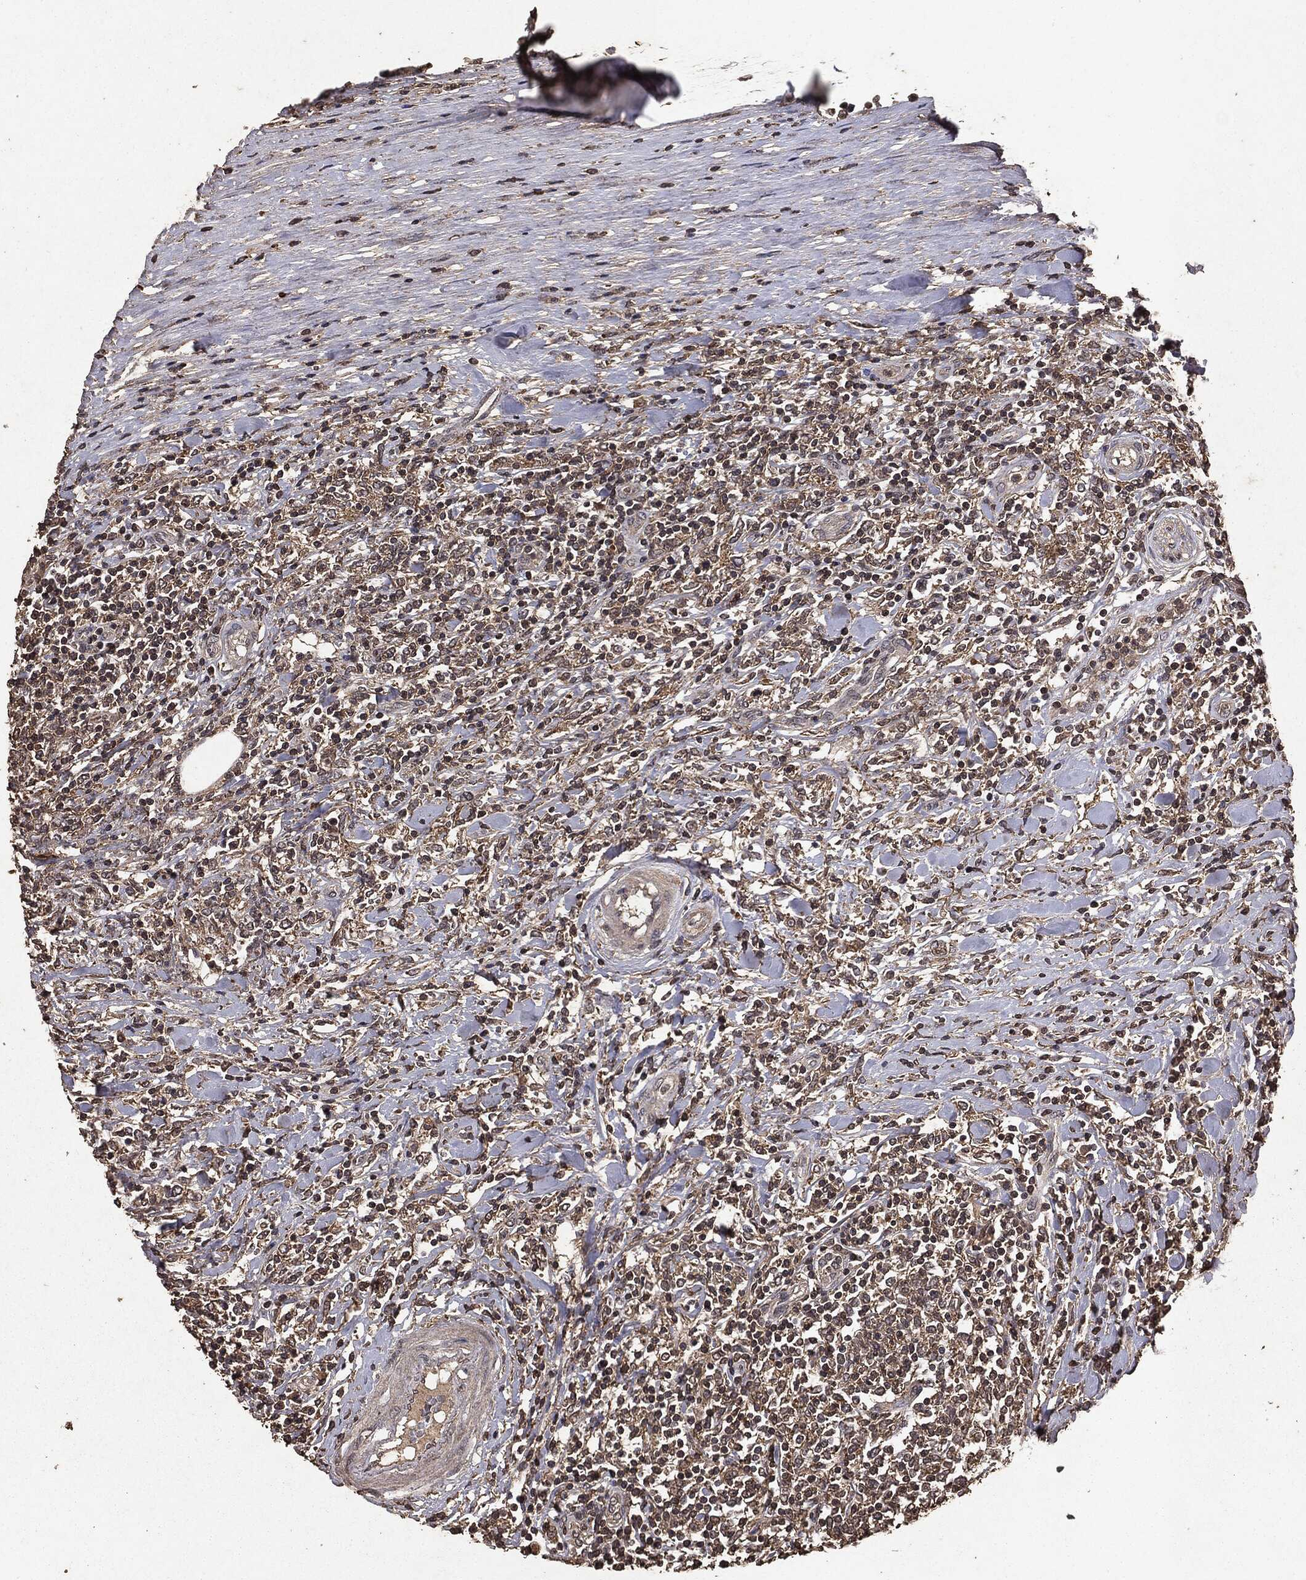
{"staining": {"intensity": "negative", "quantity": "none", "location": "none"}, "tissue": "lymphoma", "cell_type": "Tumor cells", "image_type": "cancer", "snomed": [{"axis": "morphology", "description": "Malignant lymphoma, non-Hodgkin's type, High grade"}, {"axis": "topography", "description": "Lymph node"}], "caption": "The IHC micrograph has no significant expression in tumor cells of malignant lymphoma, non-Hodgkin's type (high-grade) tissue.", "gene": "NME1", "patient": {"sex": "female", "age": 84}}